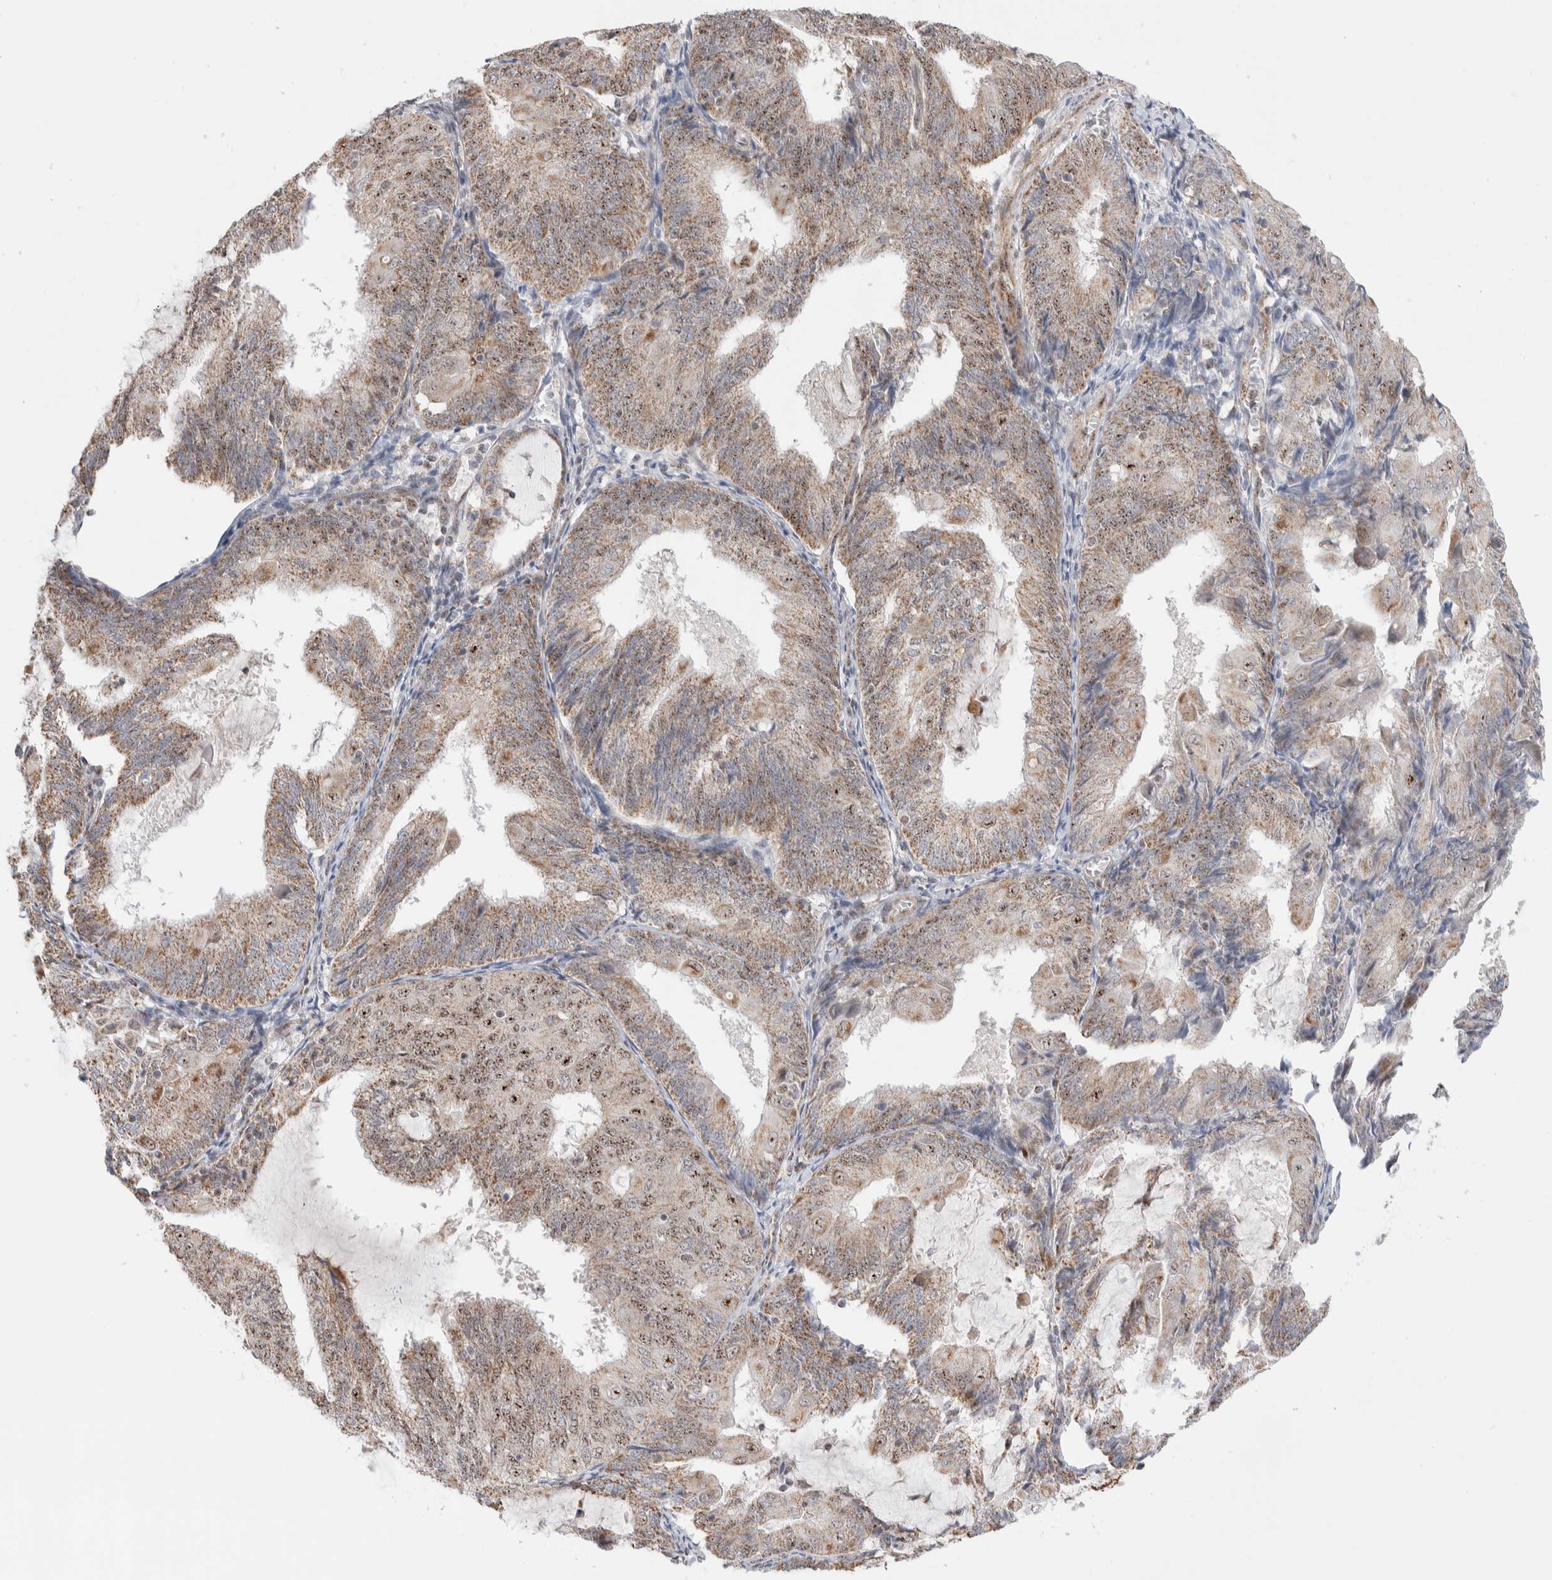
{"staining": {"intensity": "moderate", "quantity": "25%-75%", "location": "cytoplasmic/membranous,nuclear"}, "tissue": "endometrial cancer", "cell_type": "Tumor cells", "image_type": "cancer", "snomed": [{"axis": "morphology", "description": "Adenocarcinoma, NOS"}, {"axis": "topography", "description": "Endometrium"}], "caption": "Immunohistochemistry image of neoplastic tissue: human endometrial adenocarcinoma stained using immunohistochemistry demonstrates medium levels of moderate protein expression localized specifically in the cytoplasmic/membranous and nuclear of tumor cells, appearing as a cytoplasmic/membranous and nuclear brown color.", "gene": "ZNF695", "patient": {"sex": "female", "age": 81}}